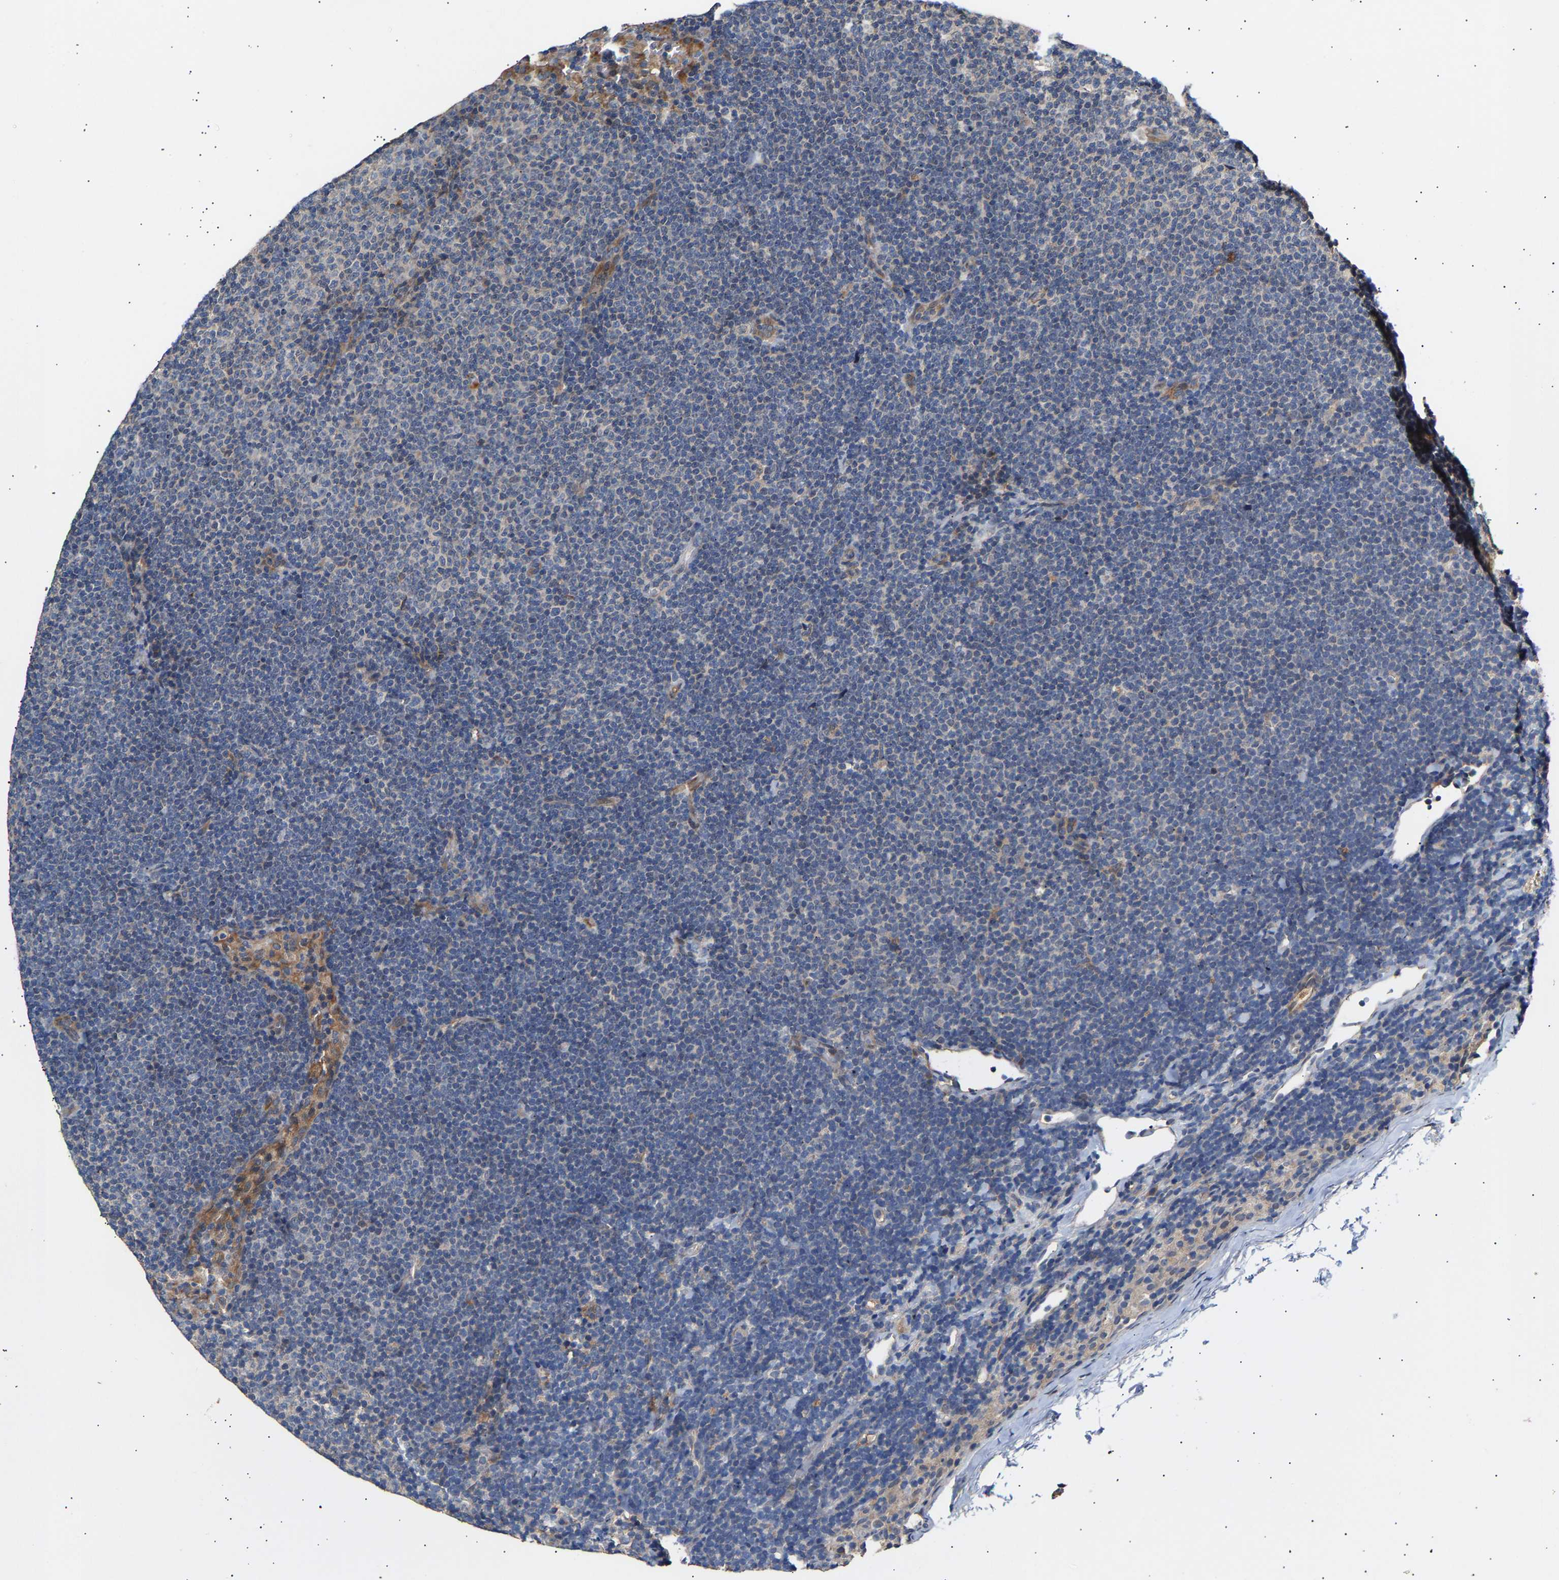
{"staining": {"intensity": "negative", "quantity": "none", "location": "none"}, "tissue": "lymphoma", "cell_type": "Tumor cells", "image_type": "cancer", "snomed": [{"axis": "morphology", "description": "Malignant lymphoma, non-Hodgkin's type, Low grade"}, {"axis": "topography", "description": "Lymph node"}], "caption": "The histopathology image displays no staining of tumor cells in malignant lymphoma, non-Hodgkin's type (low-grade). (DAB (3,3'-diaminobenzidine) IHC visualized using brightfield microscopy, high magnification).", "gene": "KASH5", "patient": {"sex": "female", "age": 53}}